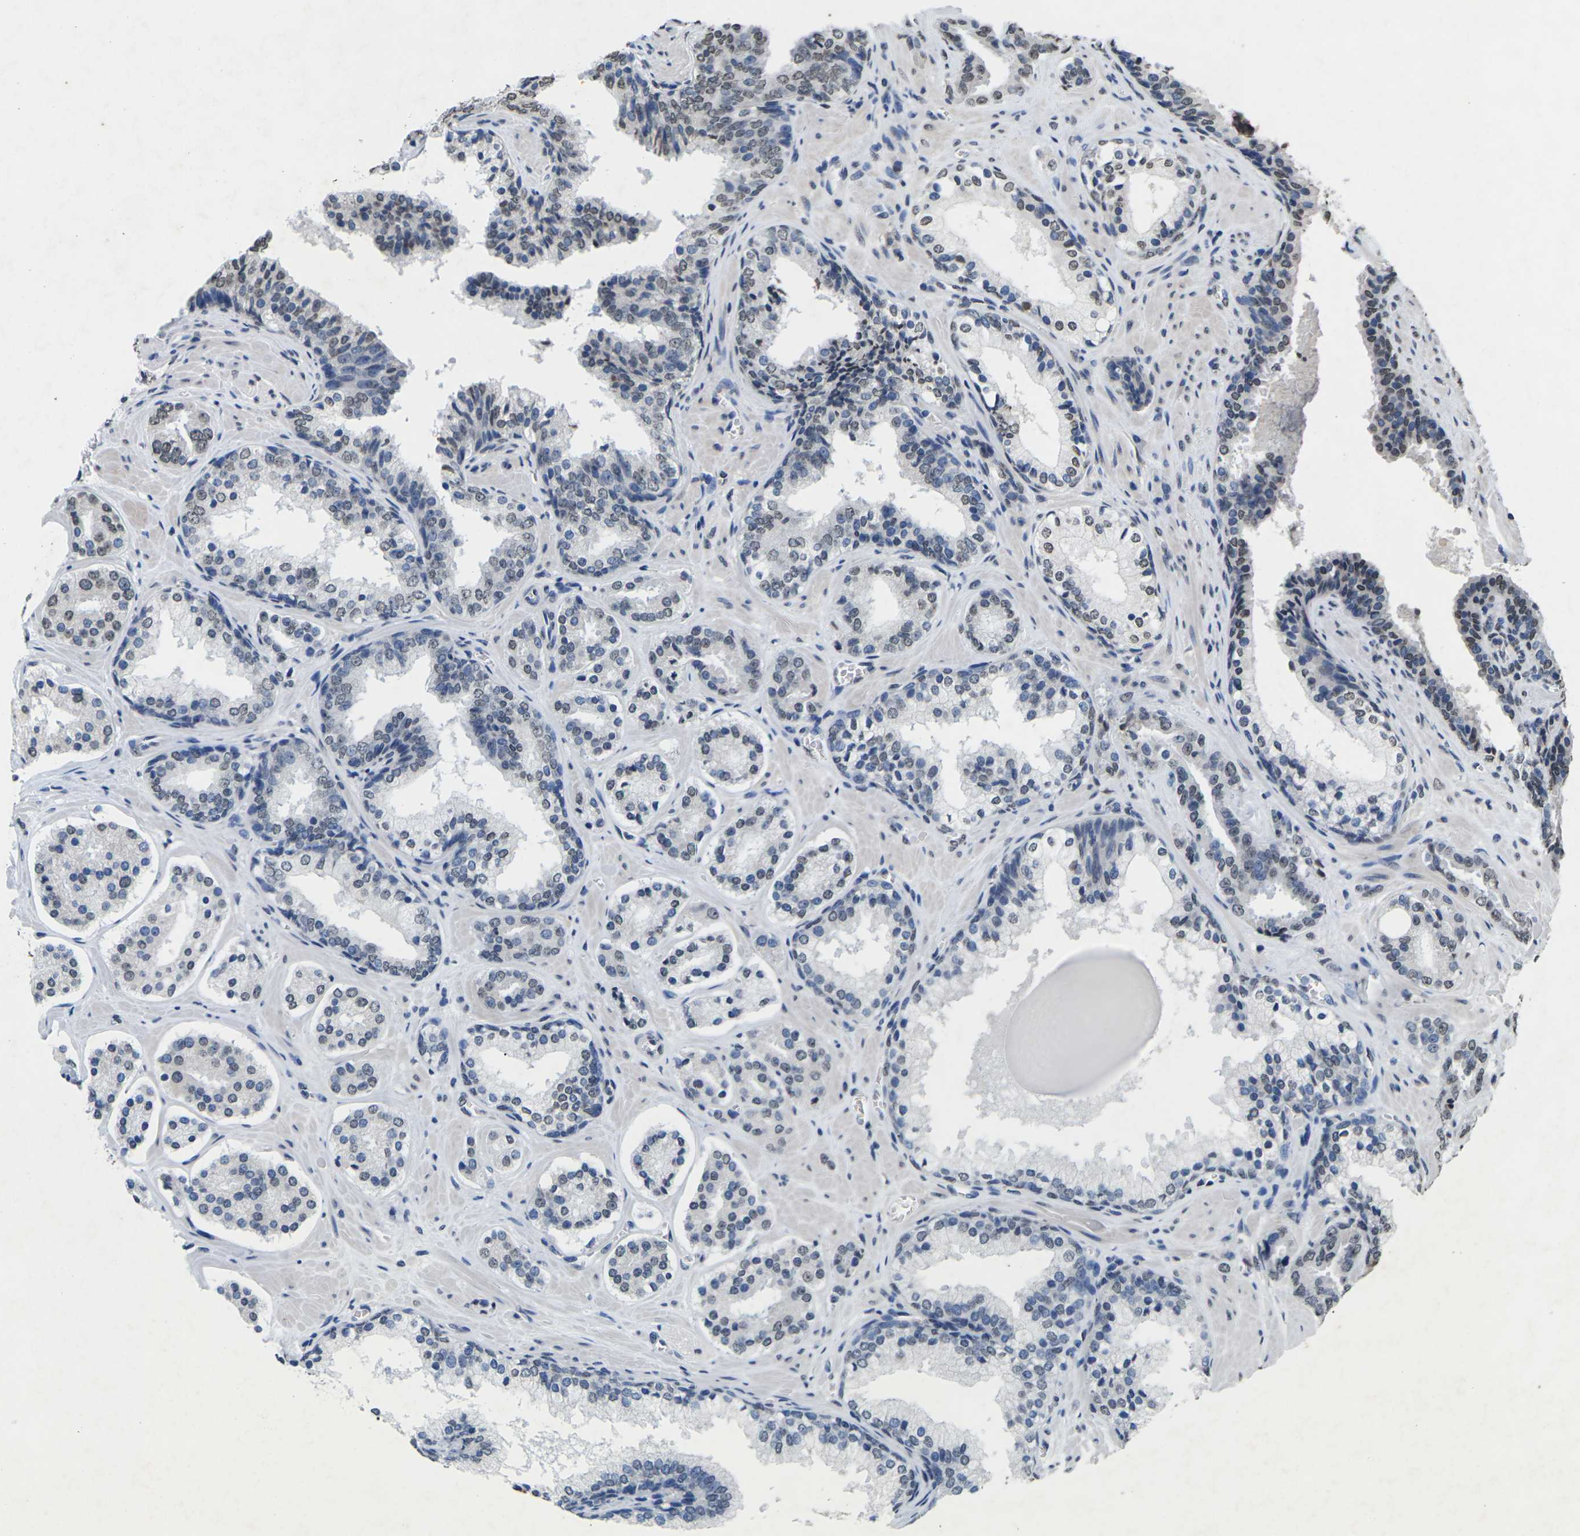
{"staining": {"intensity": "moderate", "quantity": "25%-75%", "location": "nuclear"}, "tissue": "prostate cancer", "cell_type": "Tumor cells", "image_type": "cancer", "snomed": [{"axis": "morphology", "description": "Adenocarcinoma, High grade"}, {"axis": "topography", "description": "Prostate"}], "caption": "High-magnification brightfield microscopy of prostate adenocarcinoma (high-grade) stained with DAB (brown) and counterstained with hematoxylin (blue). tumor cells exhibit moderate nuclear expression is identified in approximately25%-75% of cells. Nuclei are stained in blue.", "gene": "EMSY", "patient": {"sex": "male", "age": 60}}